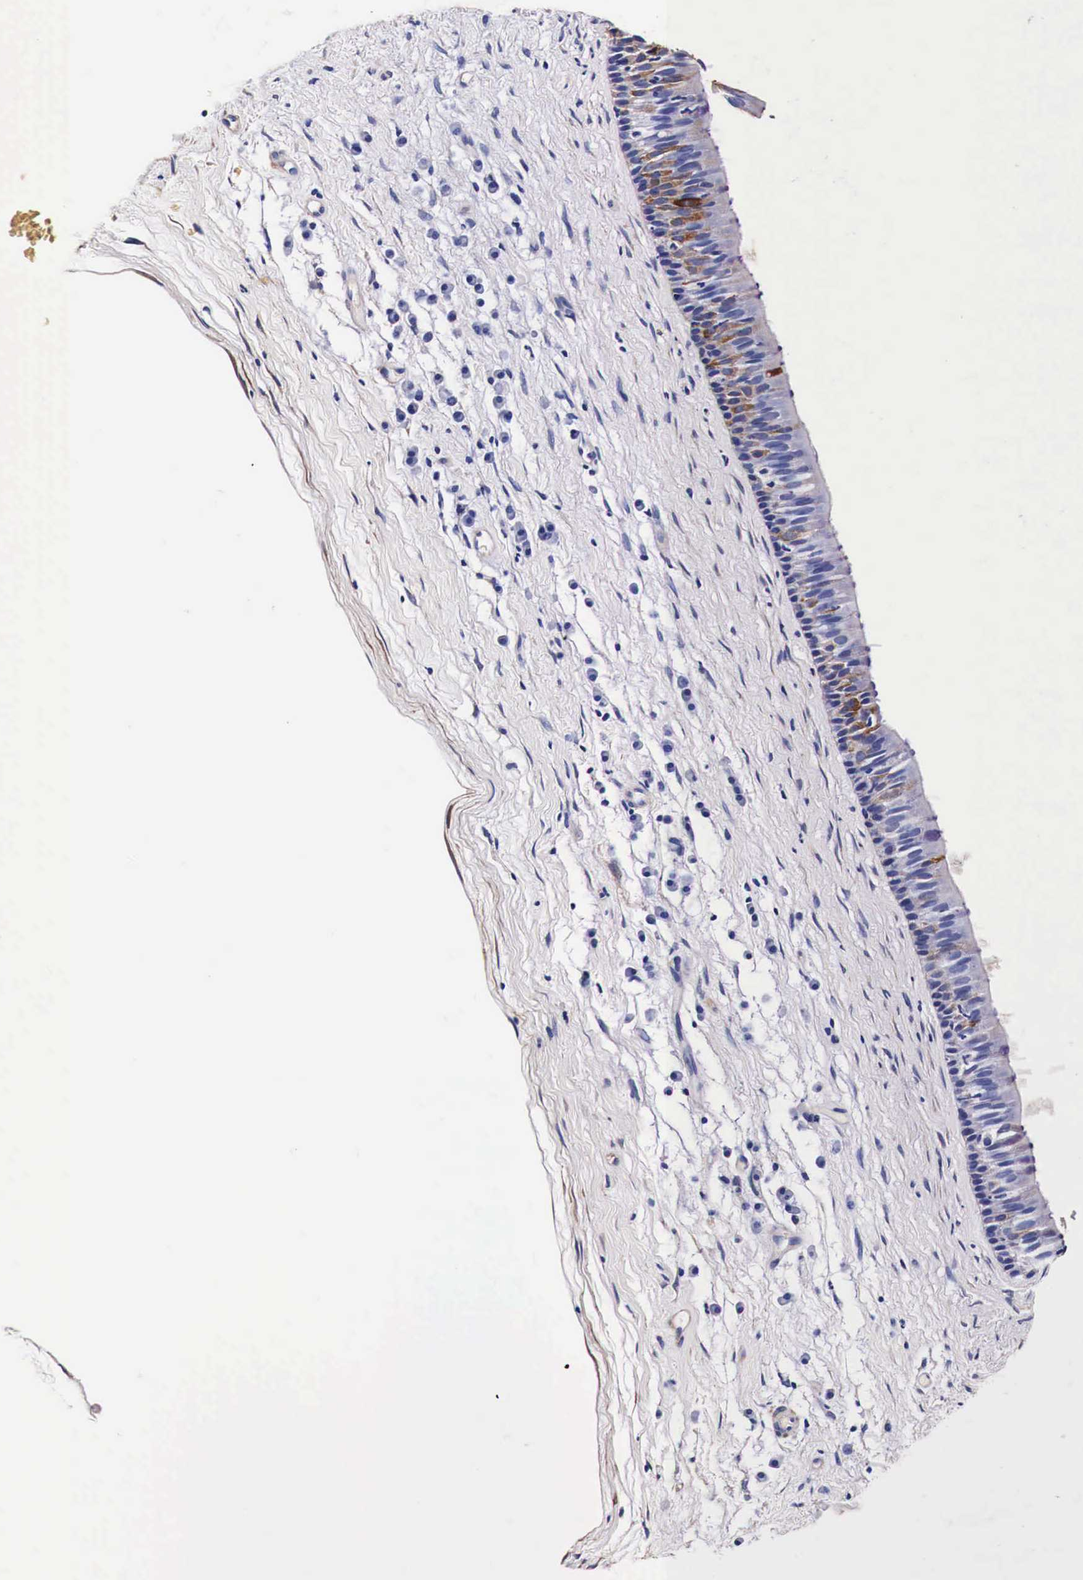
{"staining": {"intensity": "strong", "quantity": "25%-75%", "location": "cytoplasmic/membranous"}, "tissue": "nasopharynx", "cell_type": "Respiratory epithelial cells", "image_type": "normal", "snomed": [{"axis": "morphology", "description": "Normal tissue, NOS"}, {"axis": "topography", "description": "Nasopharynx"}], "caption": "The image demonstrates immunohistochemical staining of normal nasopharynx. There is strong cytoplasmic/membranous expression is seen in approximately 25%-75% of respiratory epithelial cells.", "gene": "HSPB1", "patient": {"sex": "male", "age": 13}}